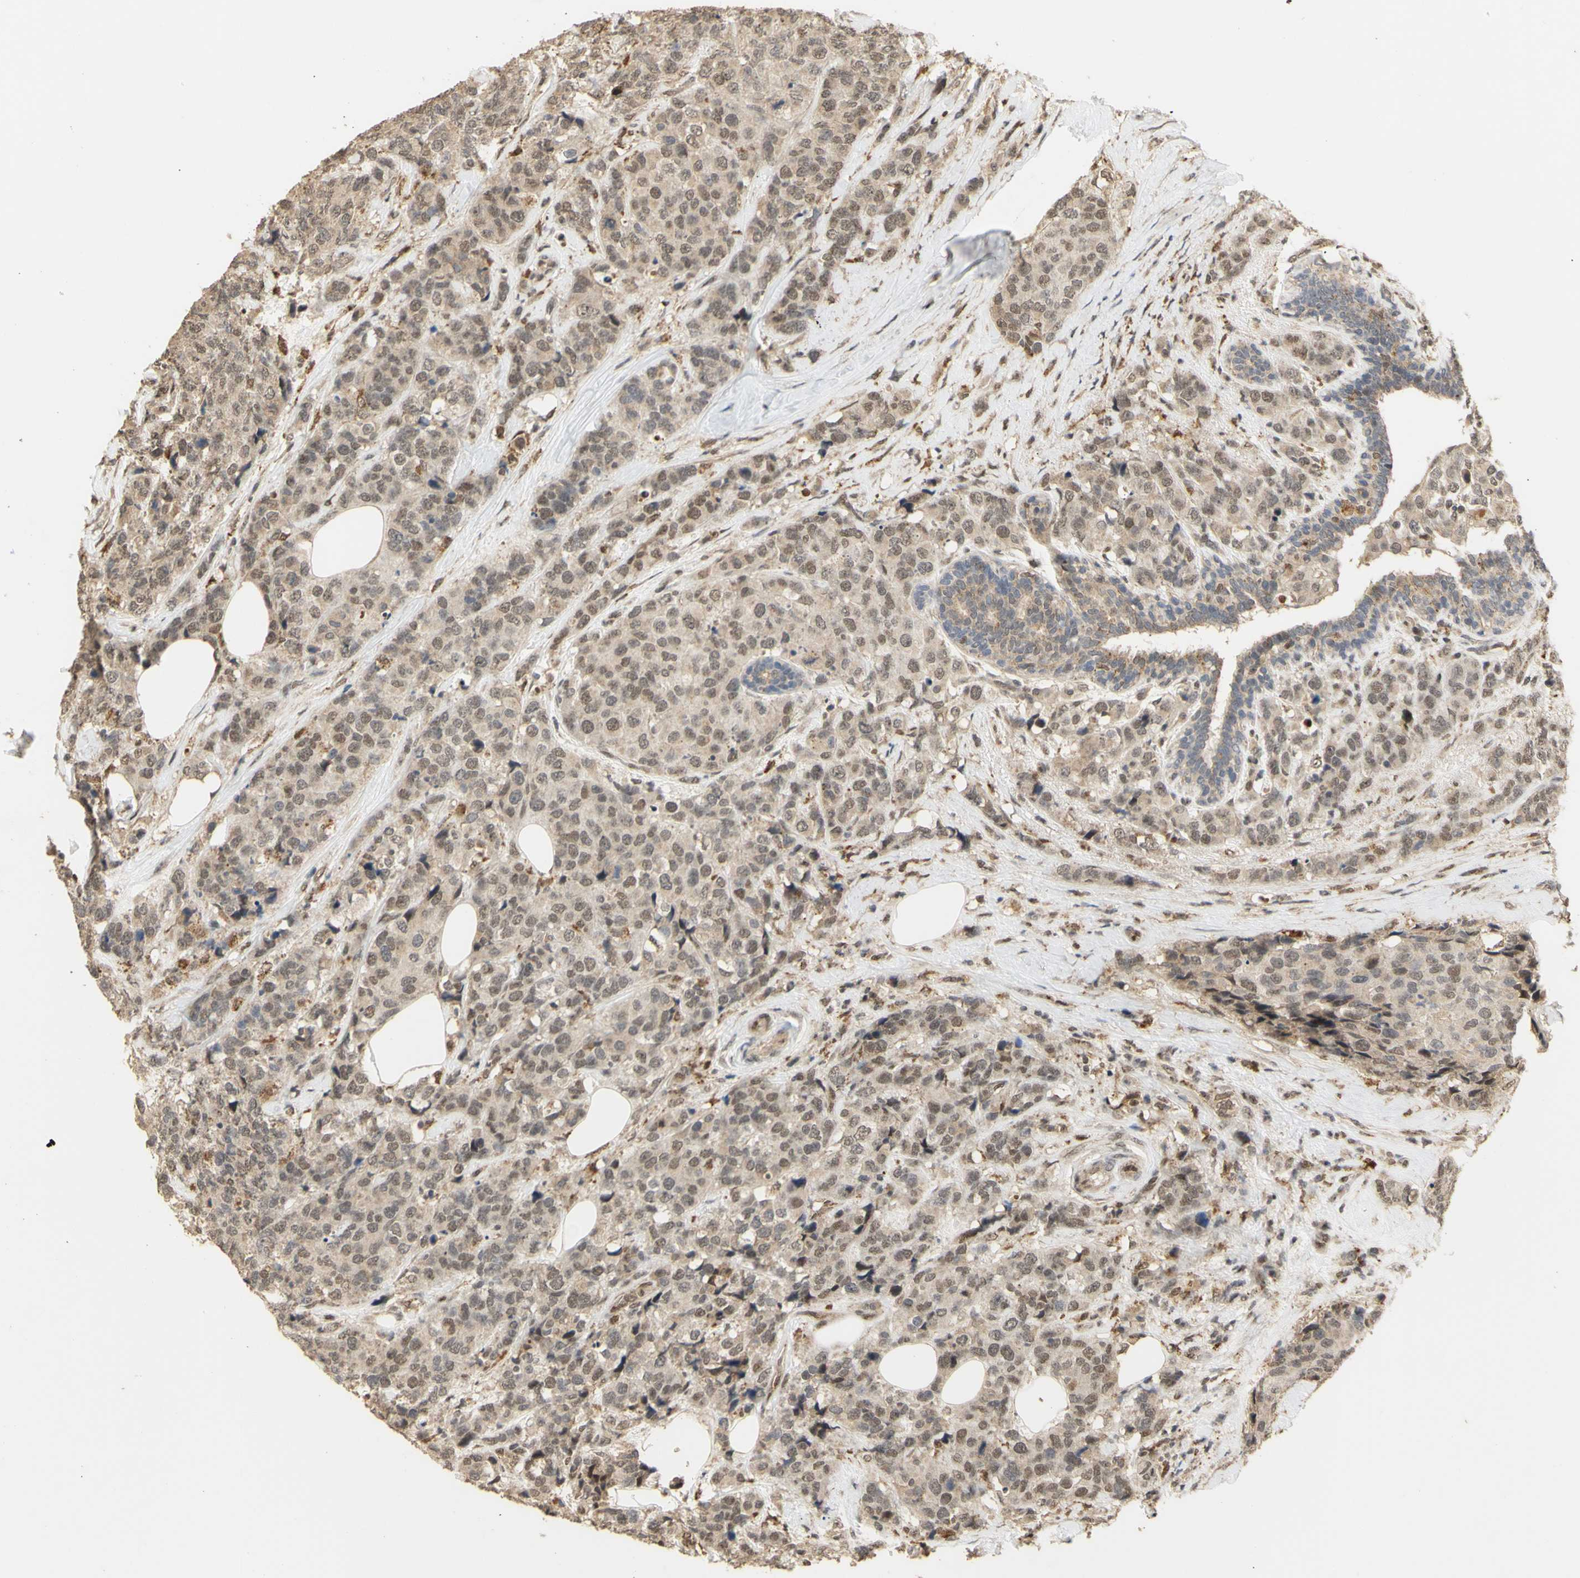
{"staining": {"intensity": "weak", "quantity": ">75%", "location": "cytoplasmic/membranous,nuclear"}, "tissue": "breast cancer", "cell_type": "Tumor cells", "image_type": "cancer", "snomed": [{"axis": "morphology", "description": "Lobular carcinoma"}, {"axis": "topography", "description": "Breast"}], "caption": "This histopathology image displays immunohistochemistry staining of breast cancer, with low weak cytoplasmic/membranous and nuclear expression in about >75% of tumor cells.", "gene": "GTF2E2", "patient": {"sex": "female", "age": 59}}